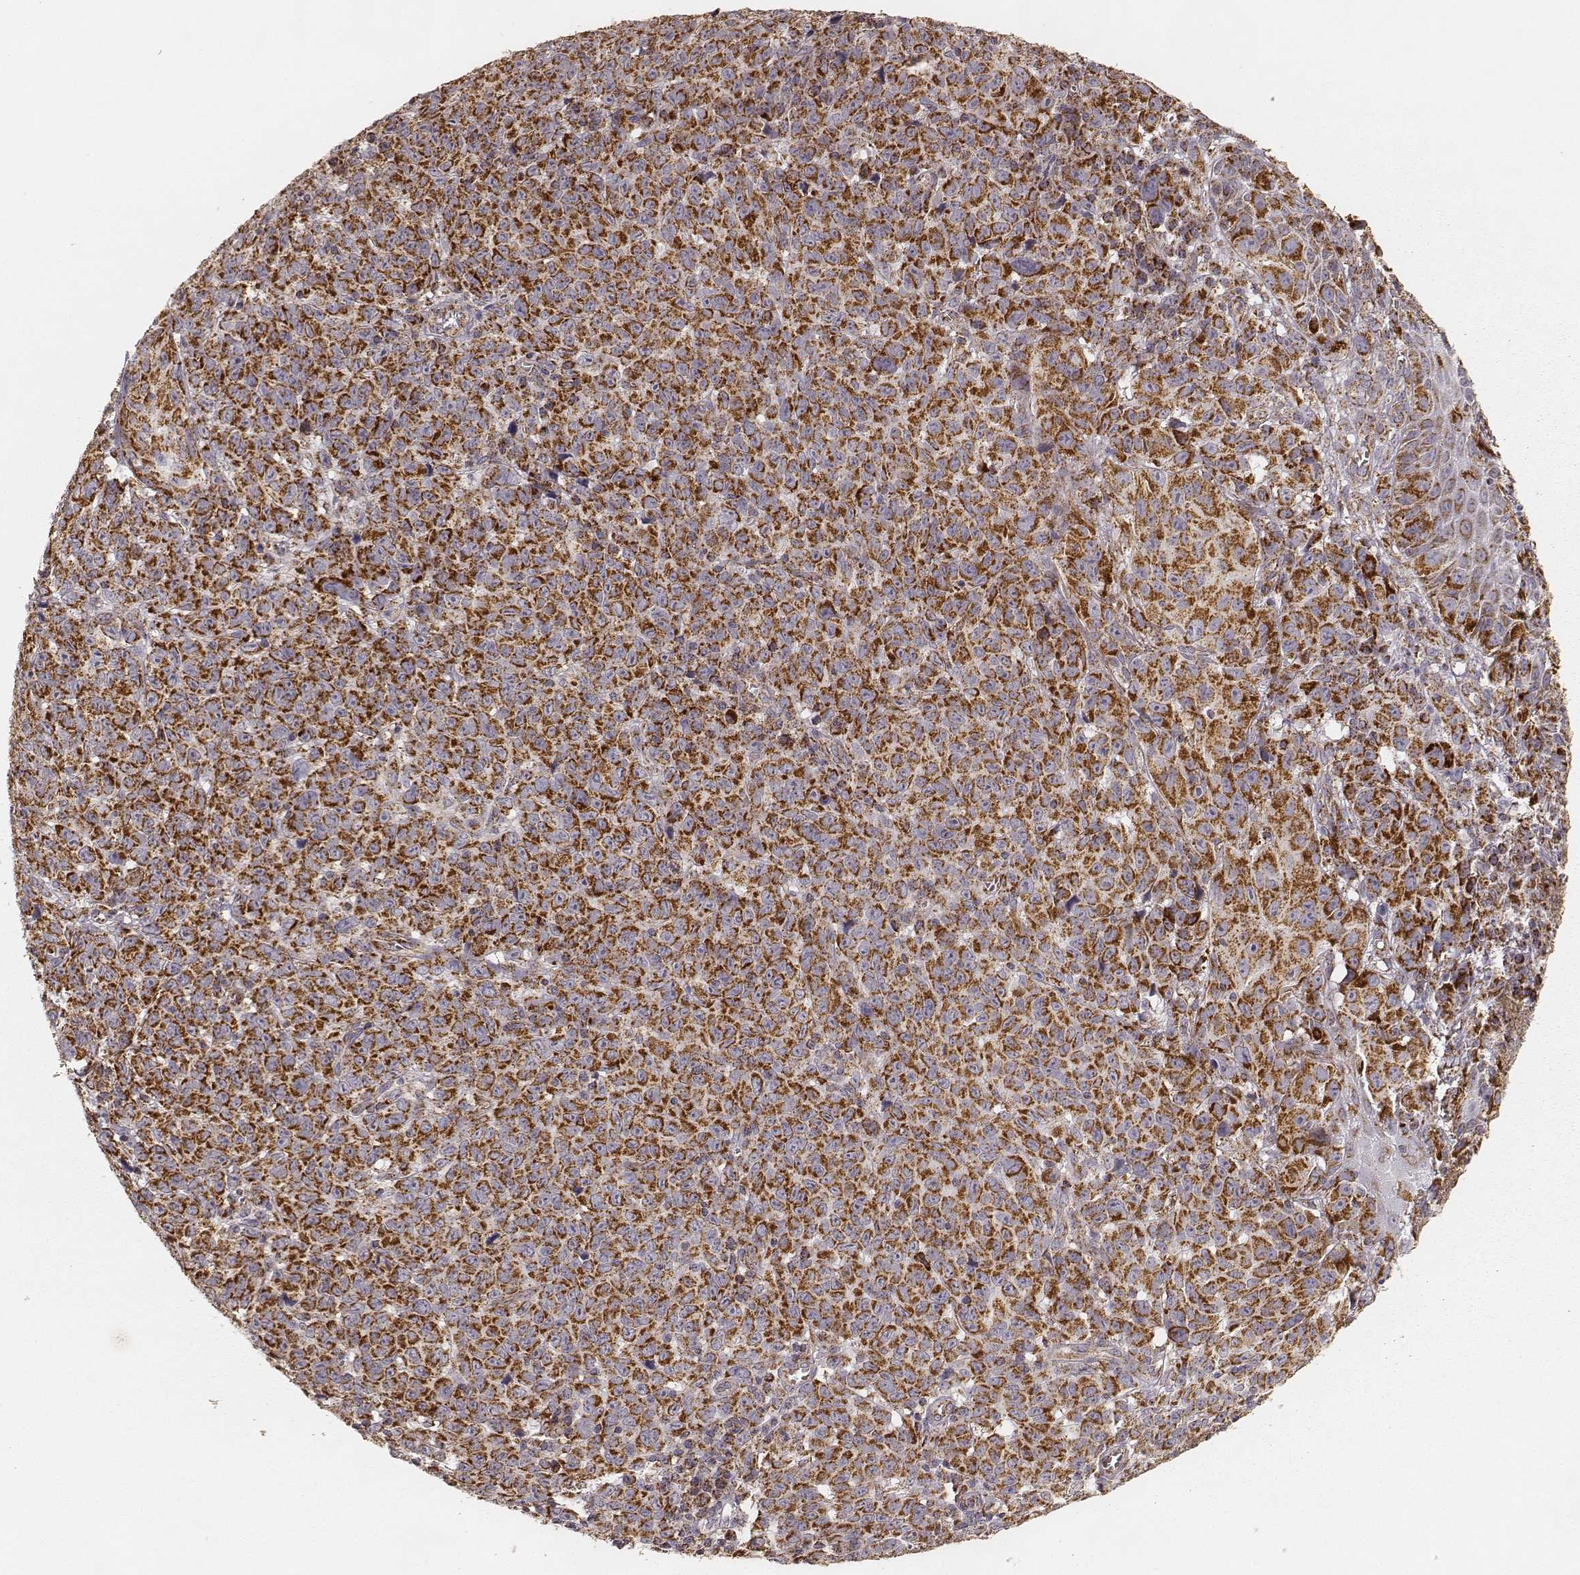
{"staining": {"intensity": "strong", "quantity": ">75%", "location": "cytoplasmic/membranous"}, "tissue": "melanoma", "cell_type": "Tumor cells", "image_type": "cancer", "snomed": [{"axis": "morphology", "description": "Malignant melanoma, NOS"}, {"axis": "topography", "description": "Vulva, labia, clitoris and Bartholin´s gland, NO"}], "caption": "Melanoma tissue reveals strong cytoplasmic/membranous expression in approximately >75% of tumor cells", "gene": "CS", "patient": {"sex": "female", "age": 75}}